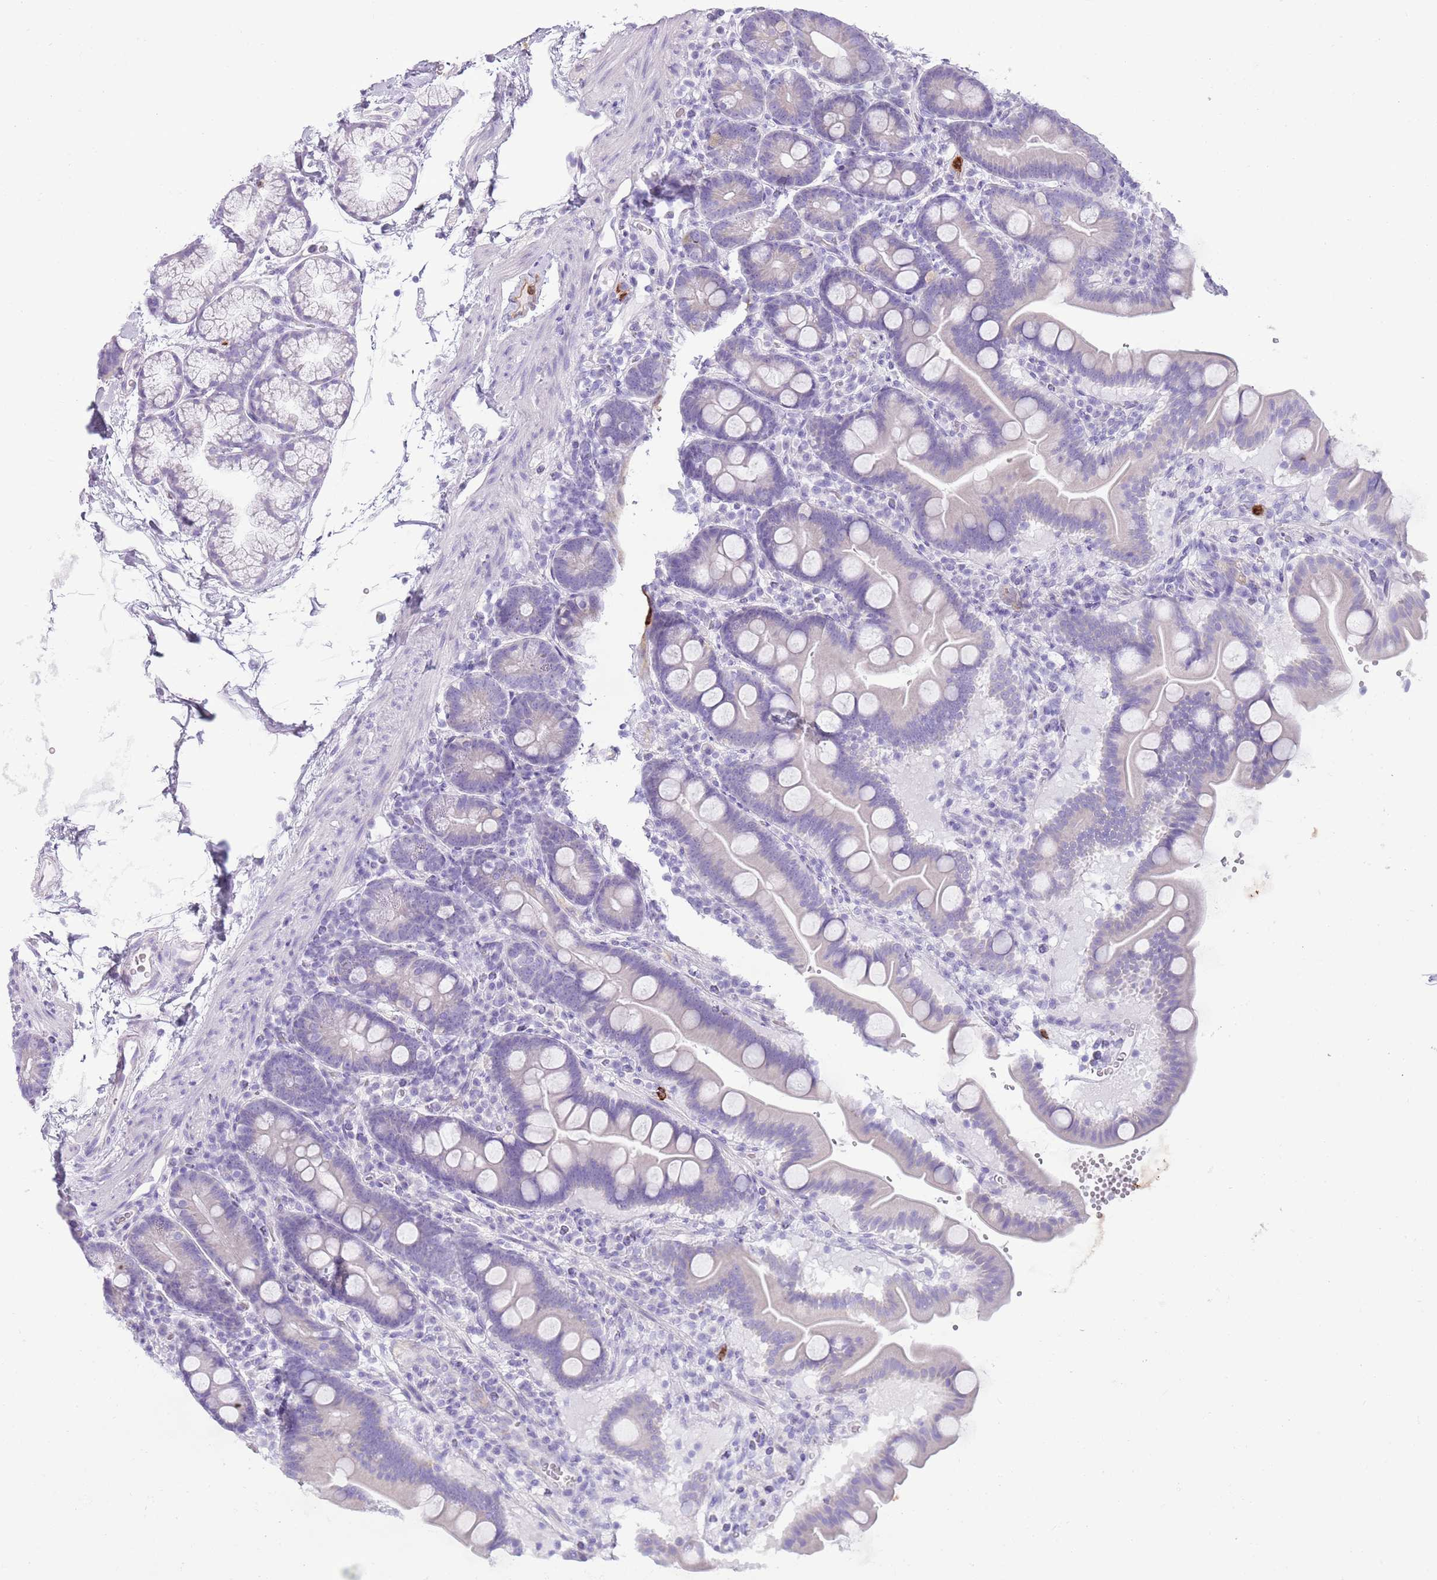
{"staining": {"intensity": "negative", "quantity": "none", "location": "none"}, "tissue": "duodenum", "cell_type": "Glandular cells", "image_type": "normal", "snomed": [{"axis": "morphology", "description": "Normal tissue, NOS"}, {"axis": "topography", "description": "Duodenum"}], "caption": "Human duodenum stained for a protein using immunohistochemistry (IHC) shows no positivity in glandular cells.", "gene": "CD177", "patient": {"sex": "male", "age": 54}}